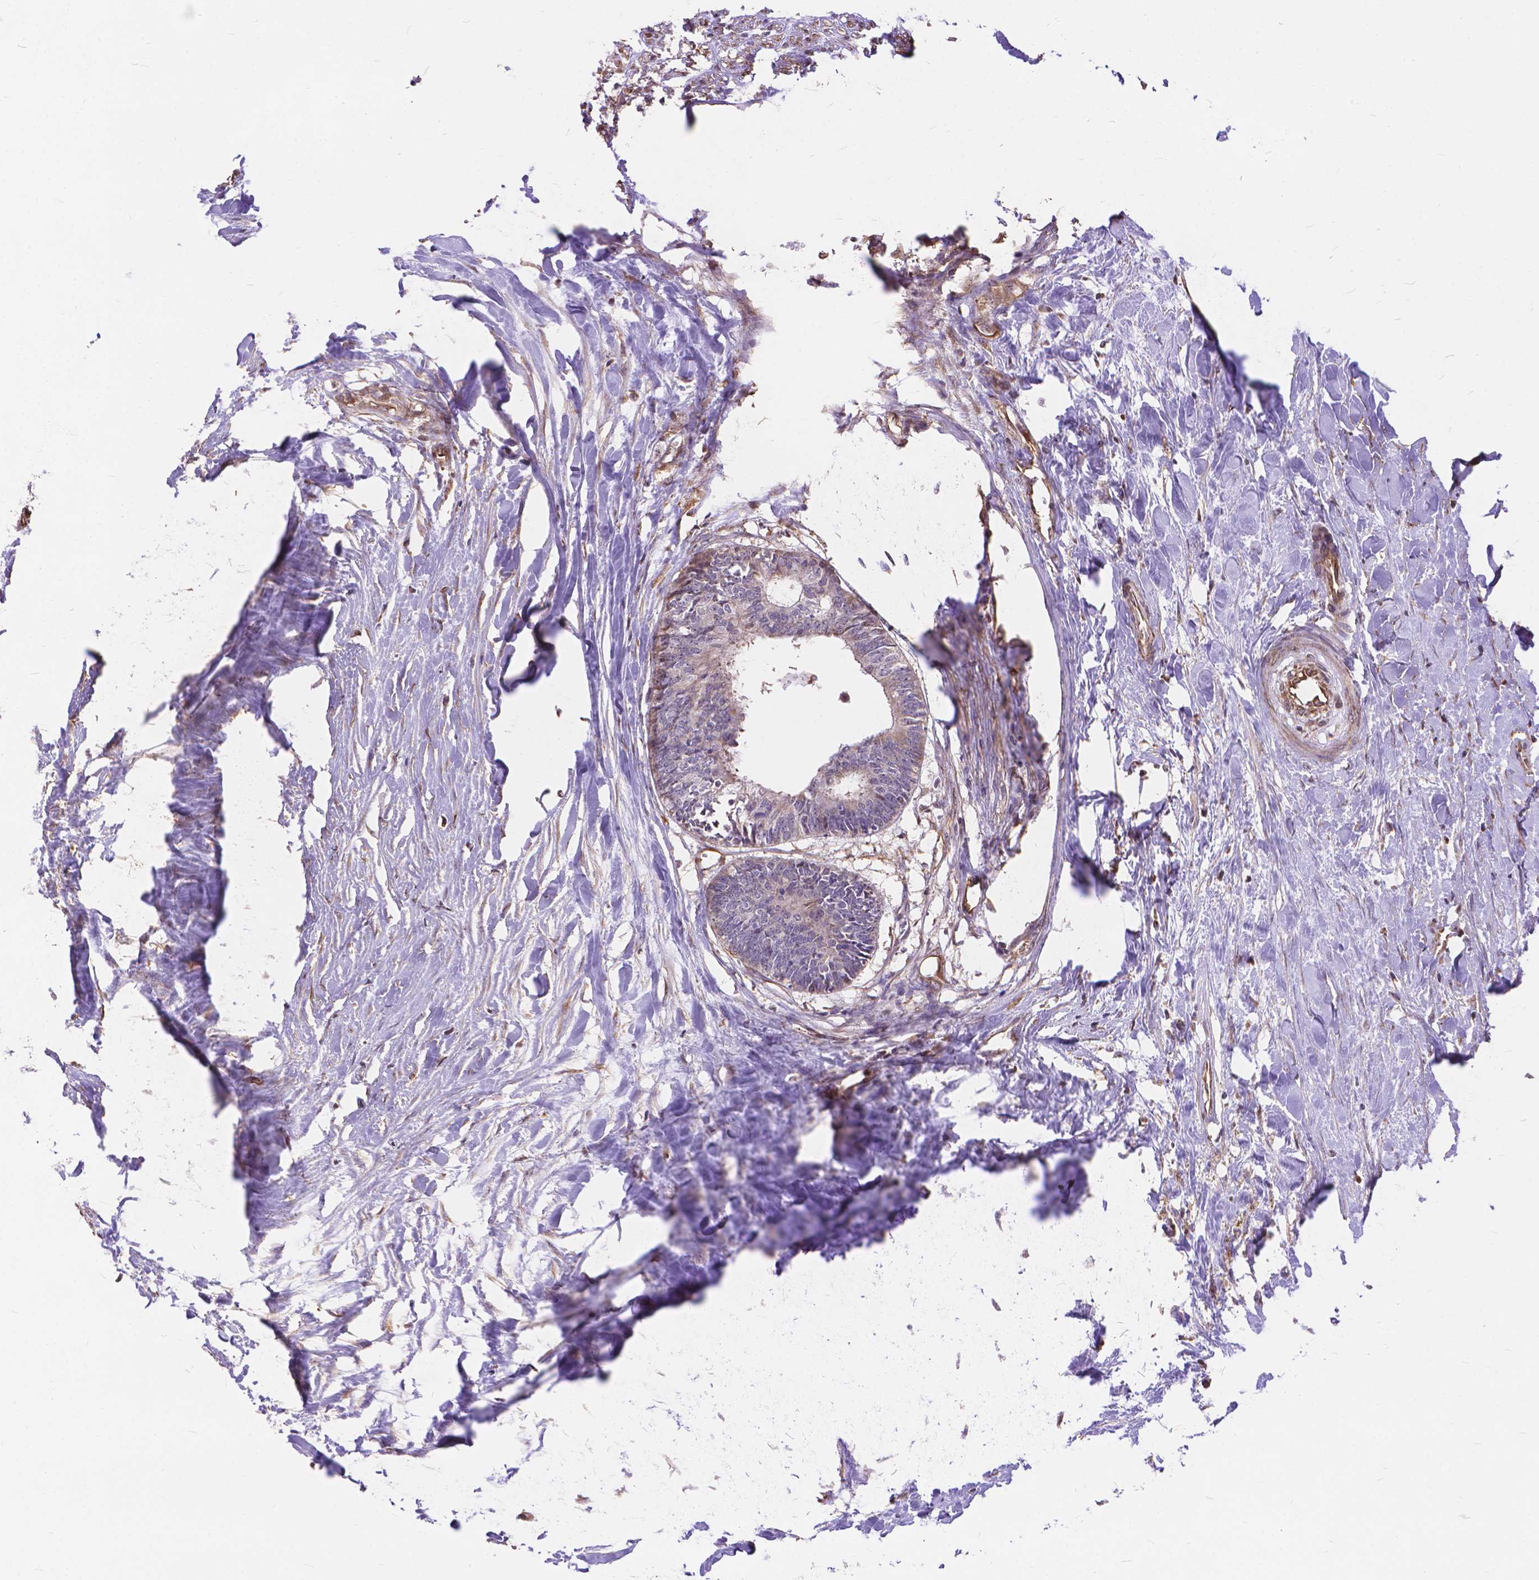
{"staining": {"intensity": "negative", "quantity": "none", "location": "none"}, "tissue": "colorectal cancer", "cell_type": "Tumor cells", "image_type": "cancer", "snomed": [{"axis": "morphology", "description": "Adenocarcinoma, NOS"}, {"axis": "topography", "description": "Colon"}, {"axis": "topography", "description": "Rectum"}], "caption": "An immunohistochemistry (IHC) photomicrograph of colorectal cancer (adenocarcinoma) is shown. There is no staining in tumor cells of colorectal cancer (adenocarcinoma).", "gene": "TMEM135", "patient": {"sex": "male", "age": 57}}